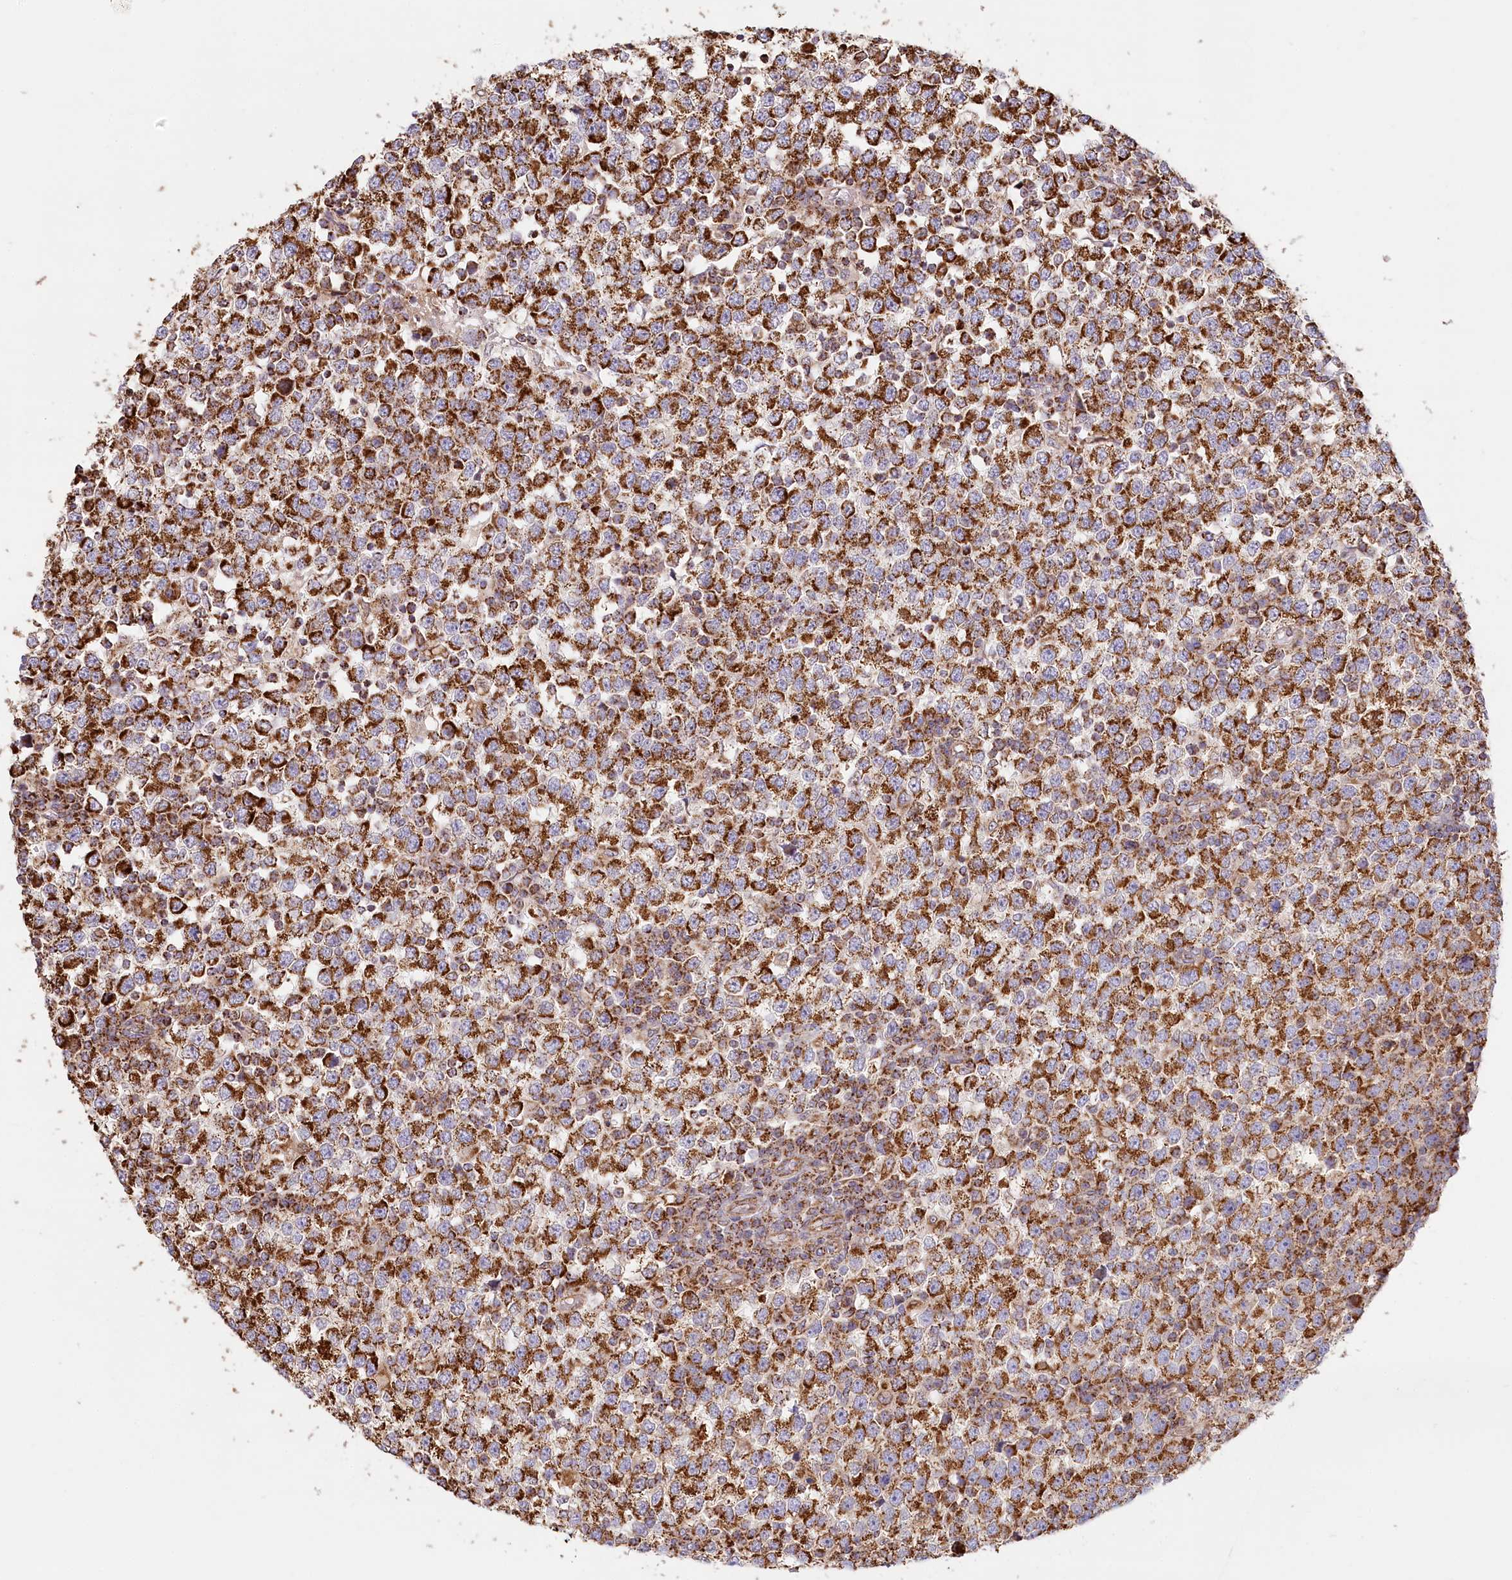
{"staining": {"intensity": "strong", "quantity": ">75%", "location": "cytoplasmic/membranous"}, "tissue": "testis cancer", "cell_type": "Tumor cells", "image_type": "cancer", "snomed": [{"axis": "morphology", "description": "Seminoma, NOS"}, {"axis": "topography", "description": "Testis"}], "caption": "About >75% of tumor cells in testis cancer exhibit strong cytoplasmic/membranous protein positivity as visualized by brown immunohistochemical staining.", "gene": "UMPS", "patient": {"sex": "male", "age": 65}}